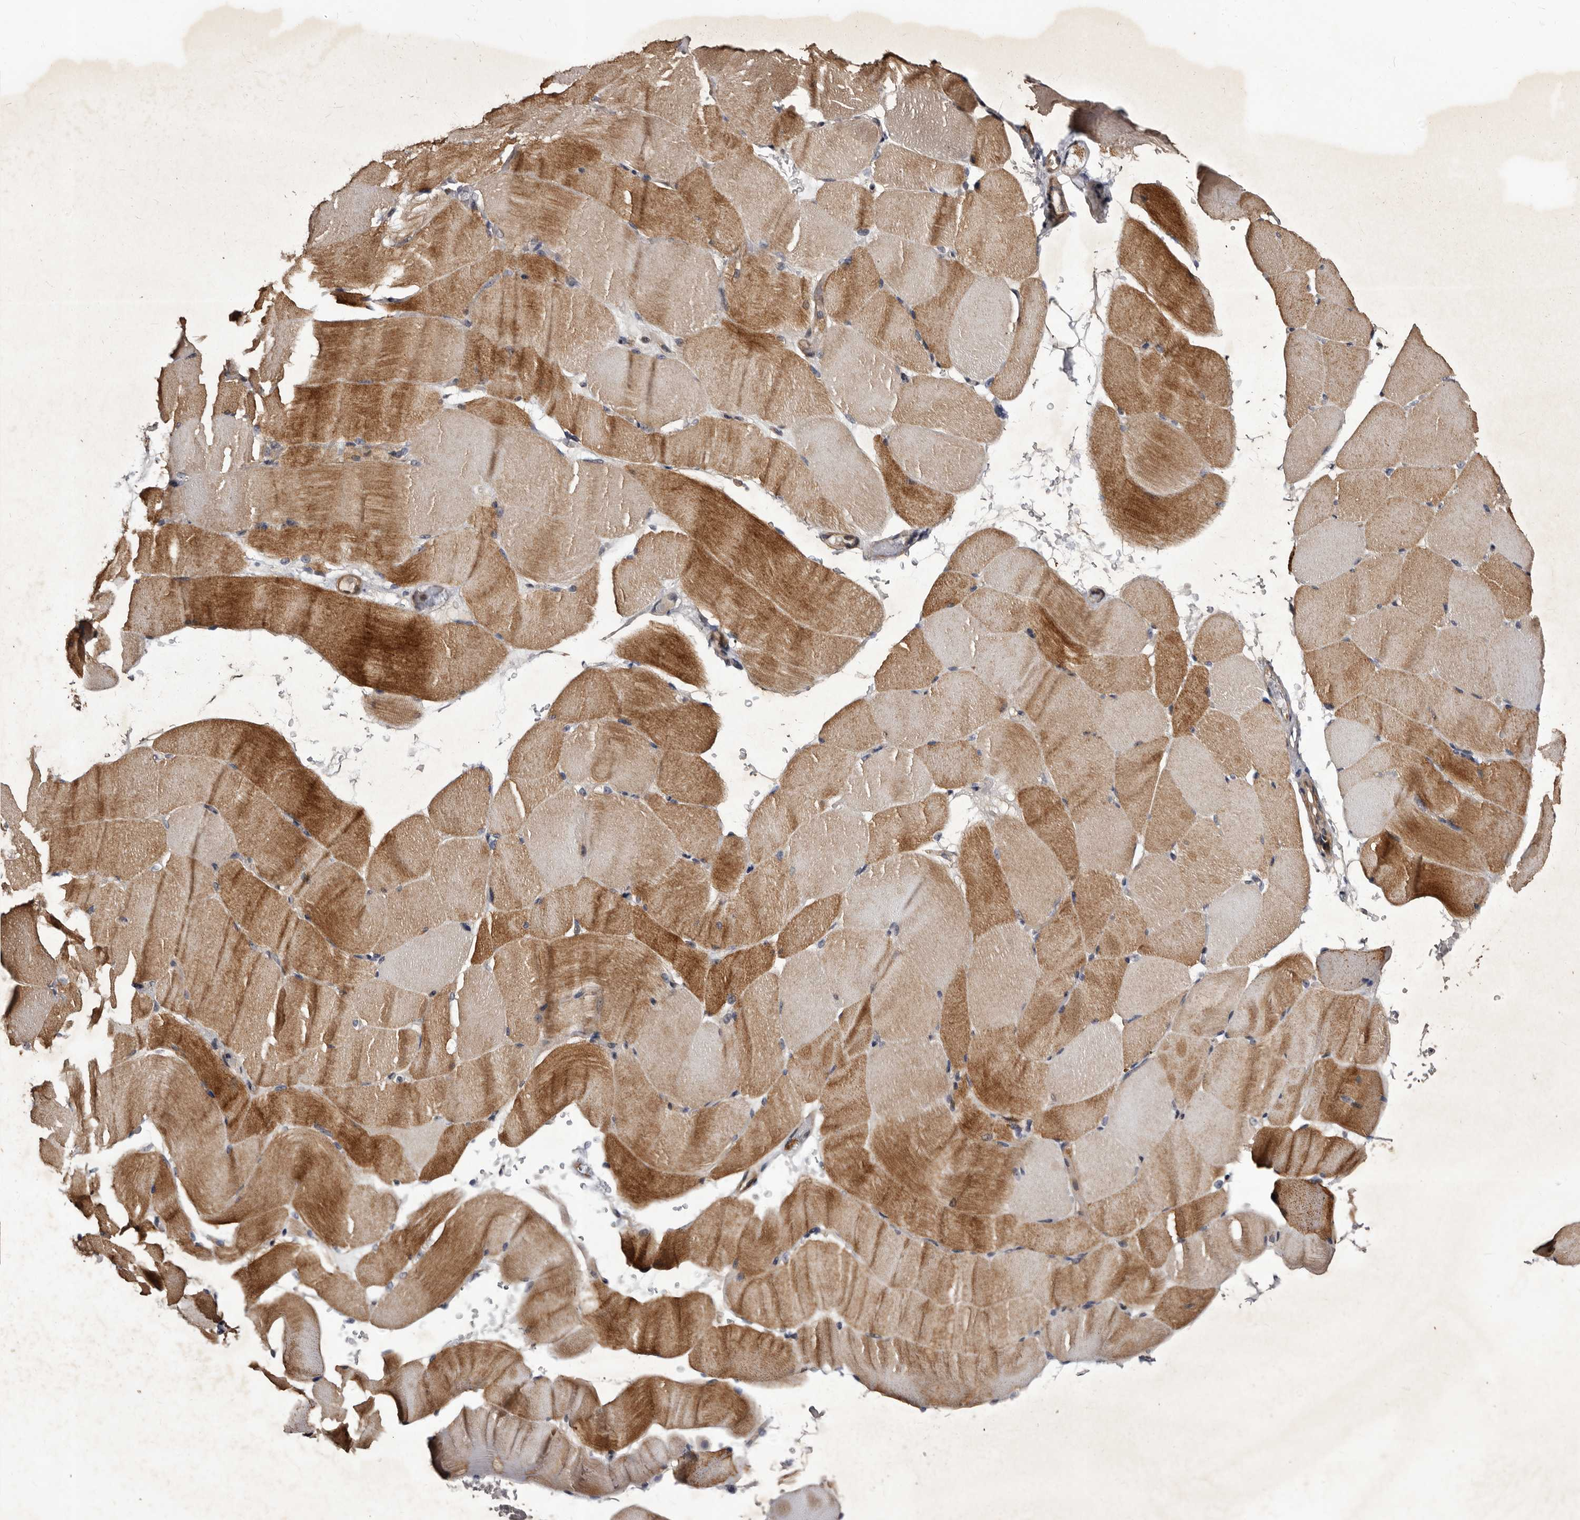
{"staining": {"intensity": "moderate", "quantity": ">75%", "location": "cytoplasmic/membranous"}, "tissue": "skeletal muscle", "cell_type": "Myocytes", "image_type": "normal", "snomed": [{"axis": "morphology", "description": "Normal tissue, NOS"}, {"axis": "topography", "description": "Skeletal muscle"}, {"axis": "topography", "description": "Parathyroid gland"}], "caption": "A medium amount of moderate cytoplasmic/membranous positivity is present in about >75% of myocytes in unremarkable skeletal muscle.", "gene": "MKRN3", "patient": {"sex": "female", "age": 37}}